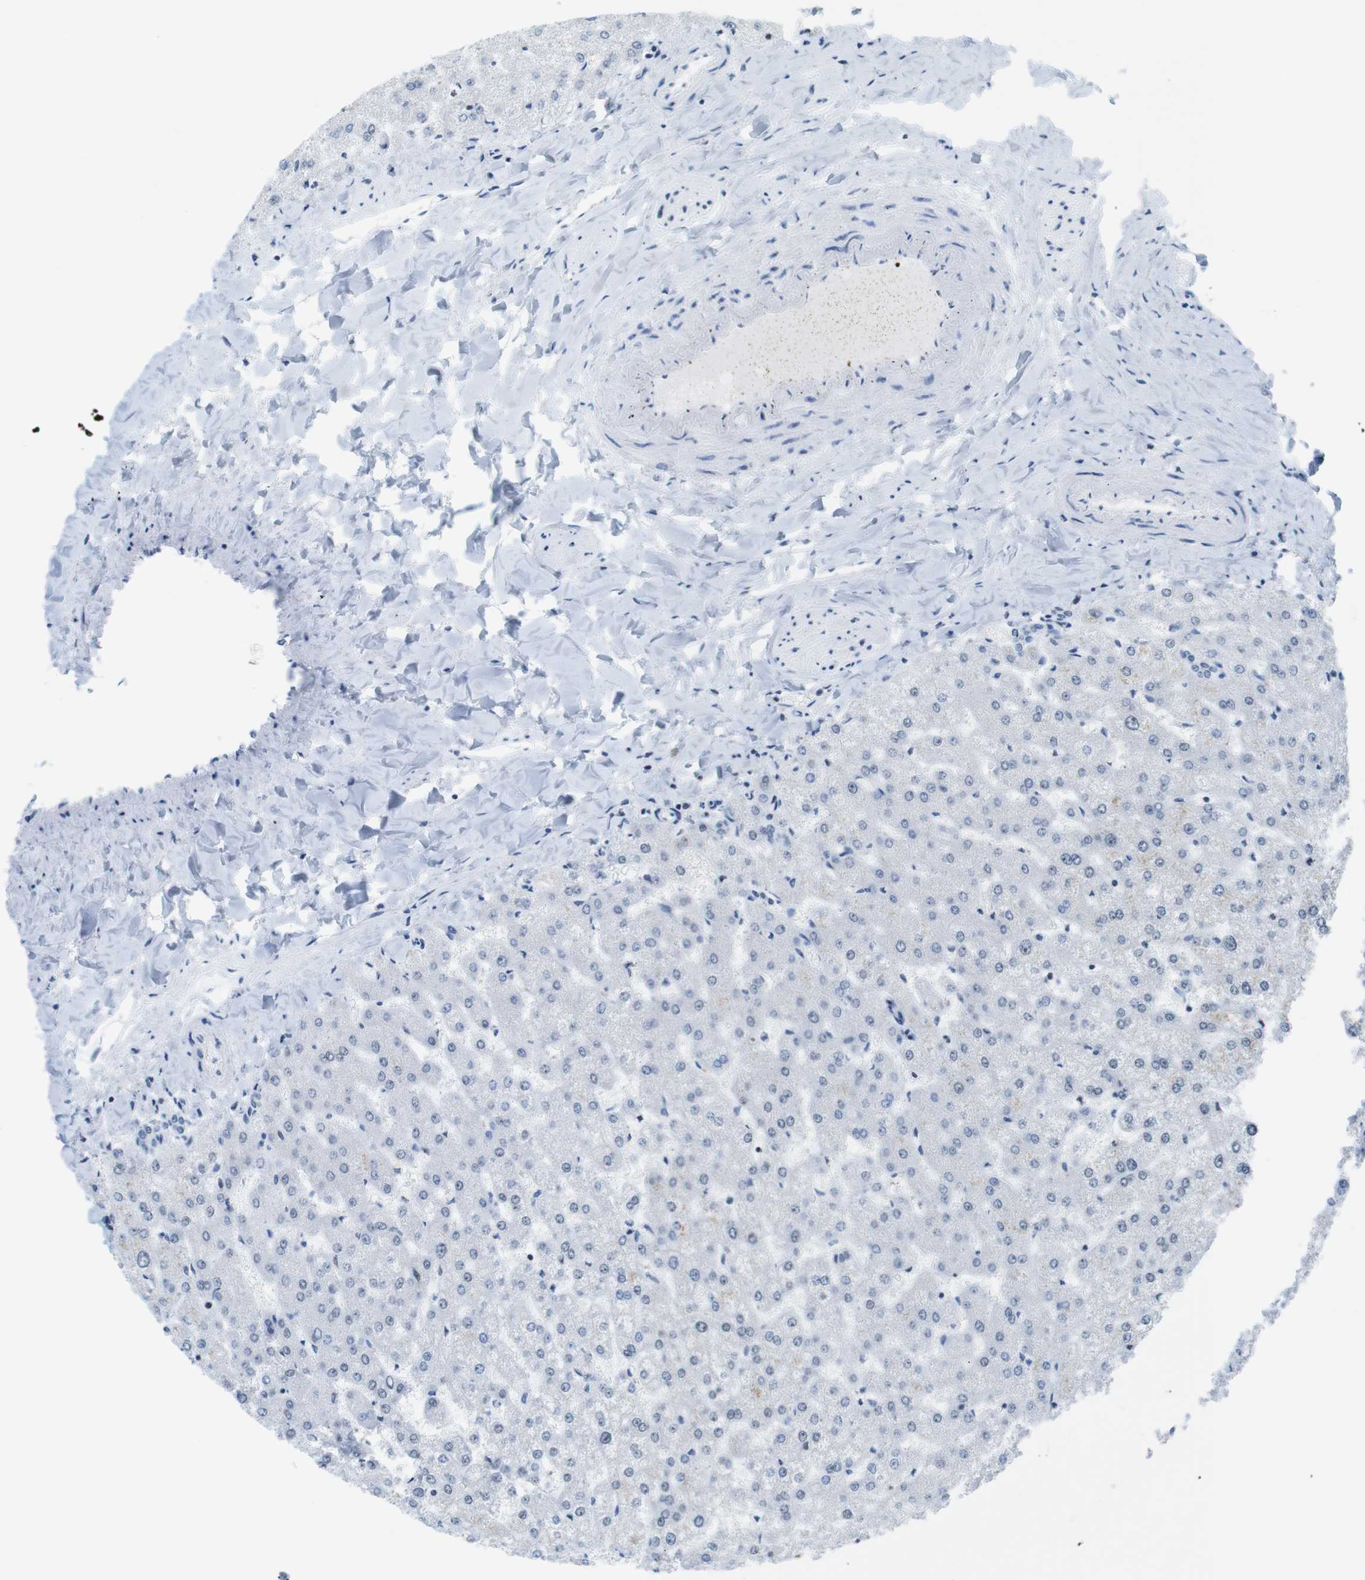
{"staining": {"intensity": "negative", "quantity": "none", "location": "none"}, "tissue": "liver", "cell_type": "Cholangiocytes", "image_type": "normal", "snomed": [{"axis": "morphology", "description": "Normal tissue, NOS"}, {"axis": "topography", "description": "Liver"}], "caption": "Immunohistochemical staining of unremarkable human liver reveals no significant expression in cholangiocytes. (DAB (3,3'-diaminobenzidine) immunohistochemistry (IHC) visualized using brightfield microscopy, high magnification).", "gene": "NIFK", "patient": {"sex": "female", "age": 32}}